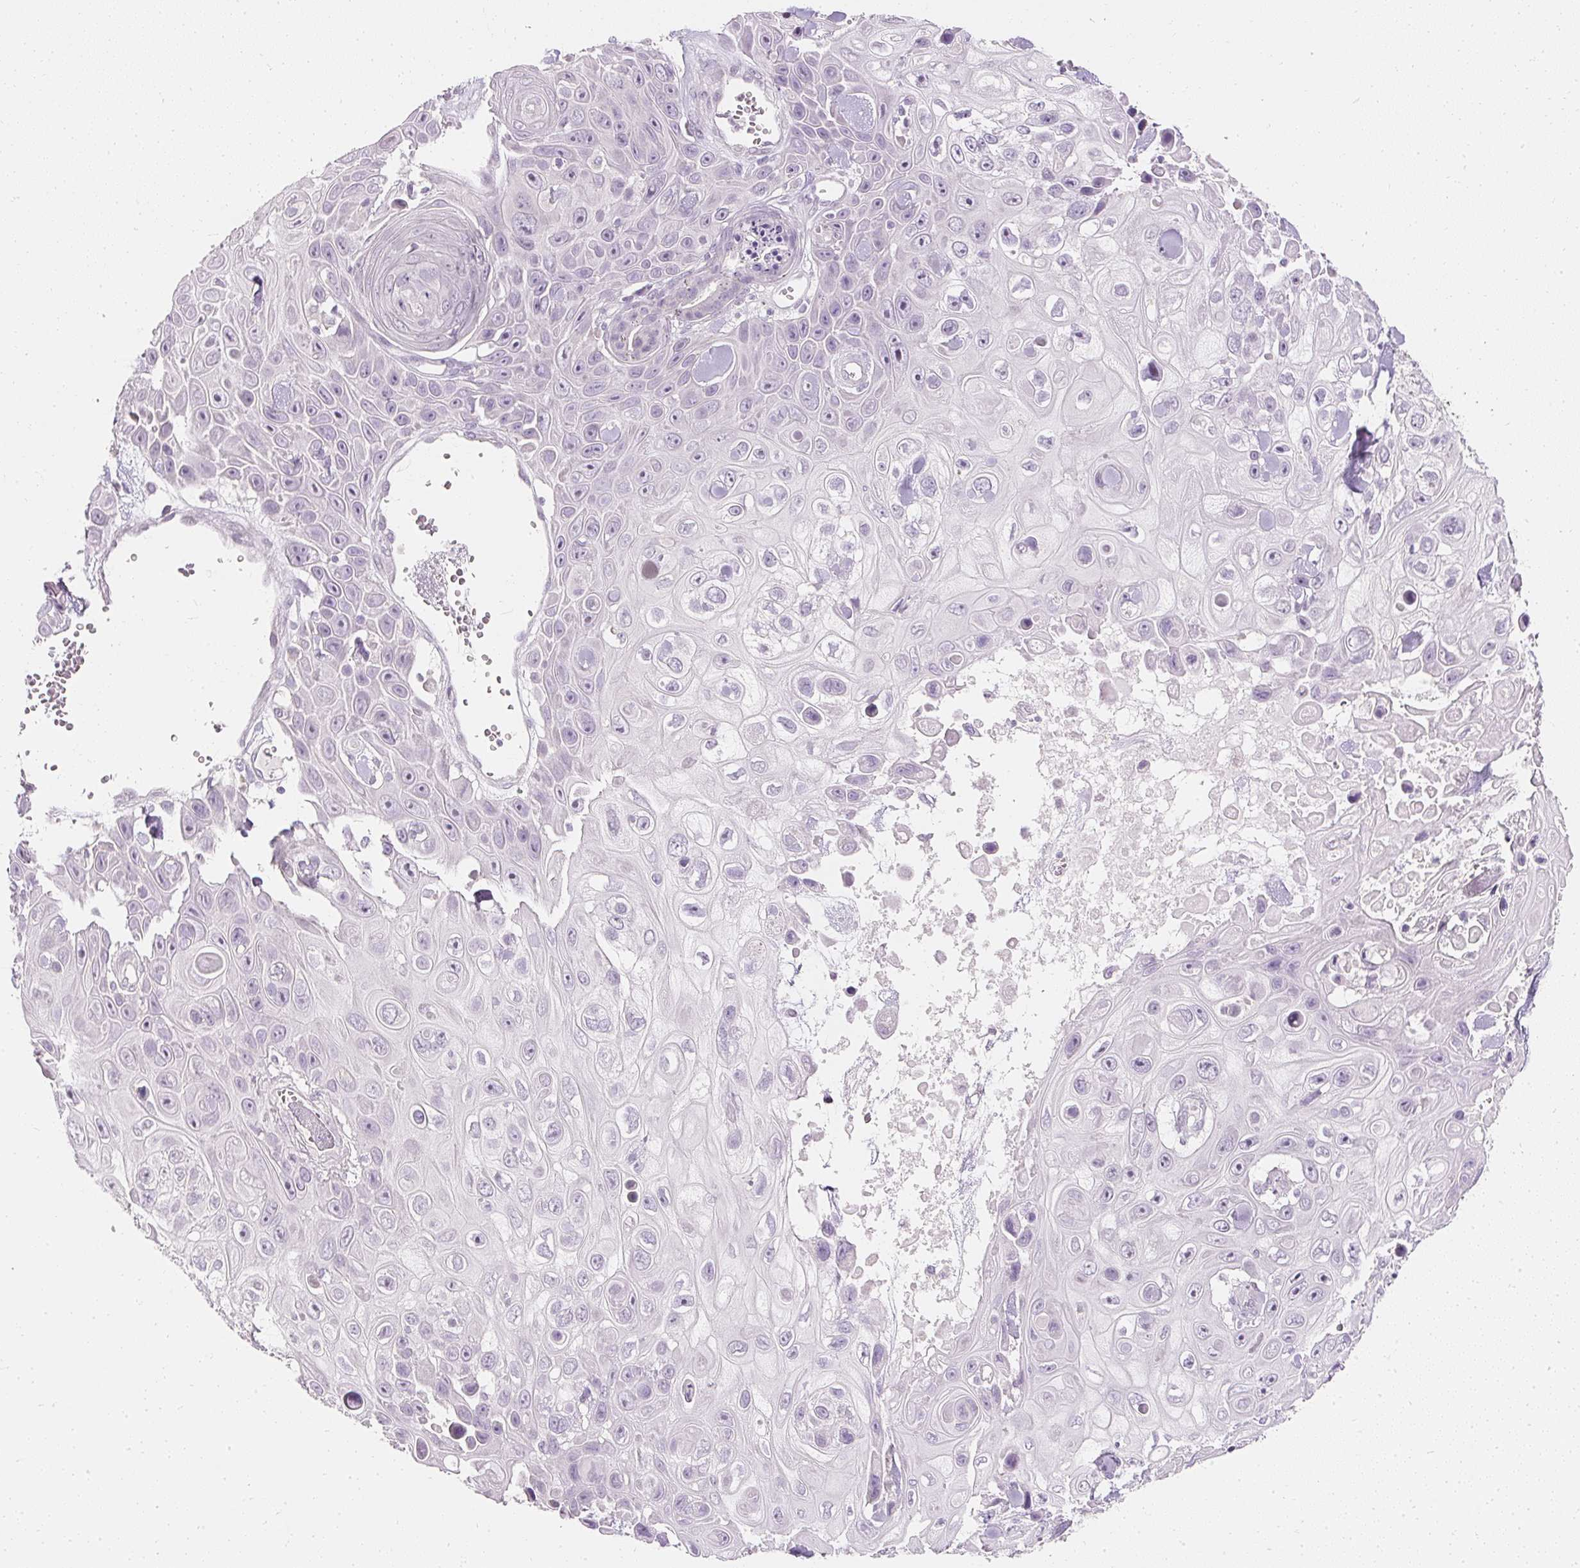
{"staining": {"intensity": "negative", "quantity": "none", "location": "none"}, "tissue": "skin cancer", "cell_type": "Tumor cells", "image_type": "cancer", "snomed": [{"axis": "morphology", "description": "Squamous cell carcinoma, NOS"}, {"axis": "topography", "description": "Skin"}], "caption": "High power microscopy histopathology image of an immunohistochemistry (IHC) photomicrograph of skin squamous cell carcinoma, revealing no significant expression in tumor cells.", "gene": "ELAVL3", "patient": {"sex": "male", "age": 82}}